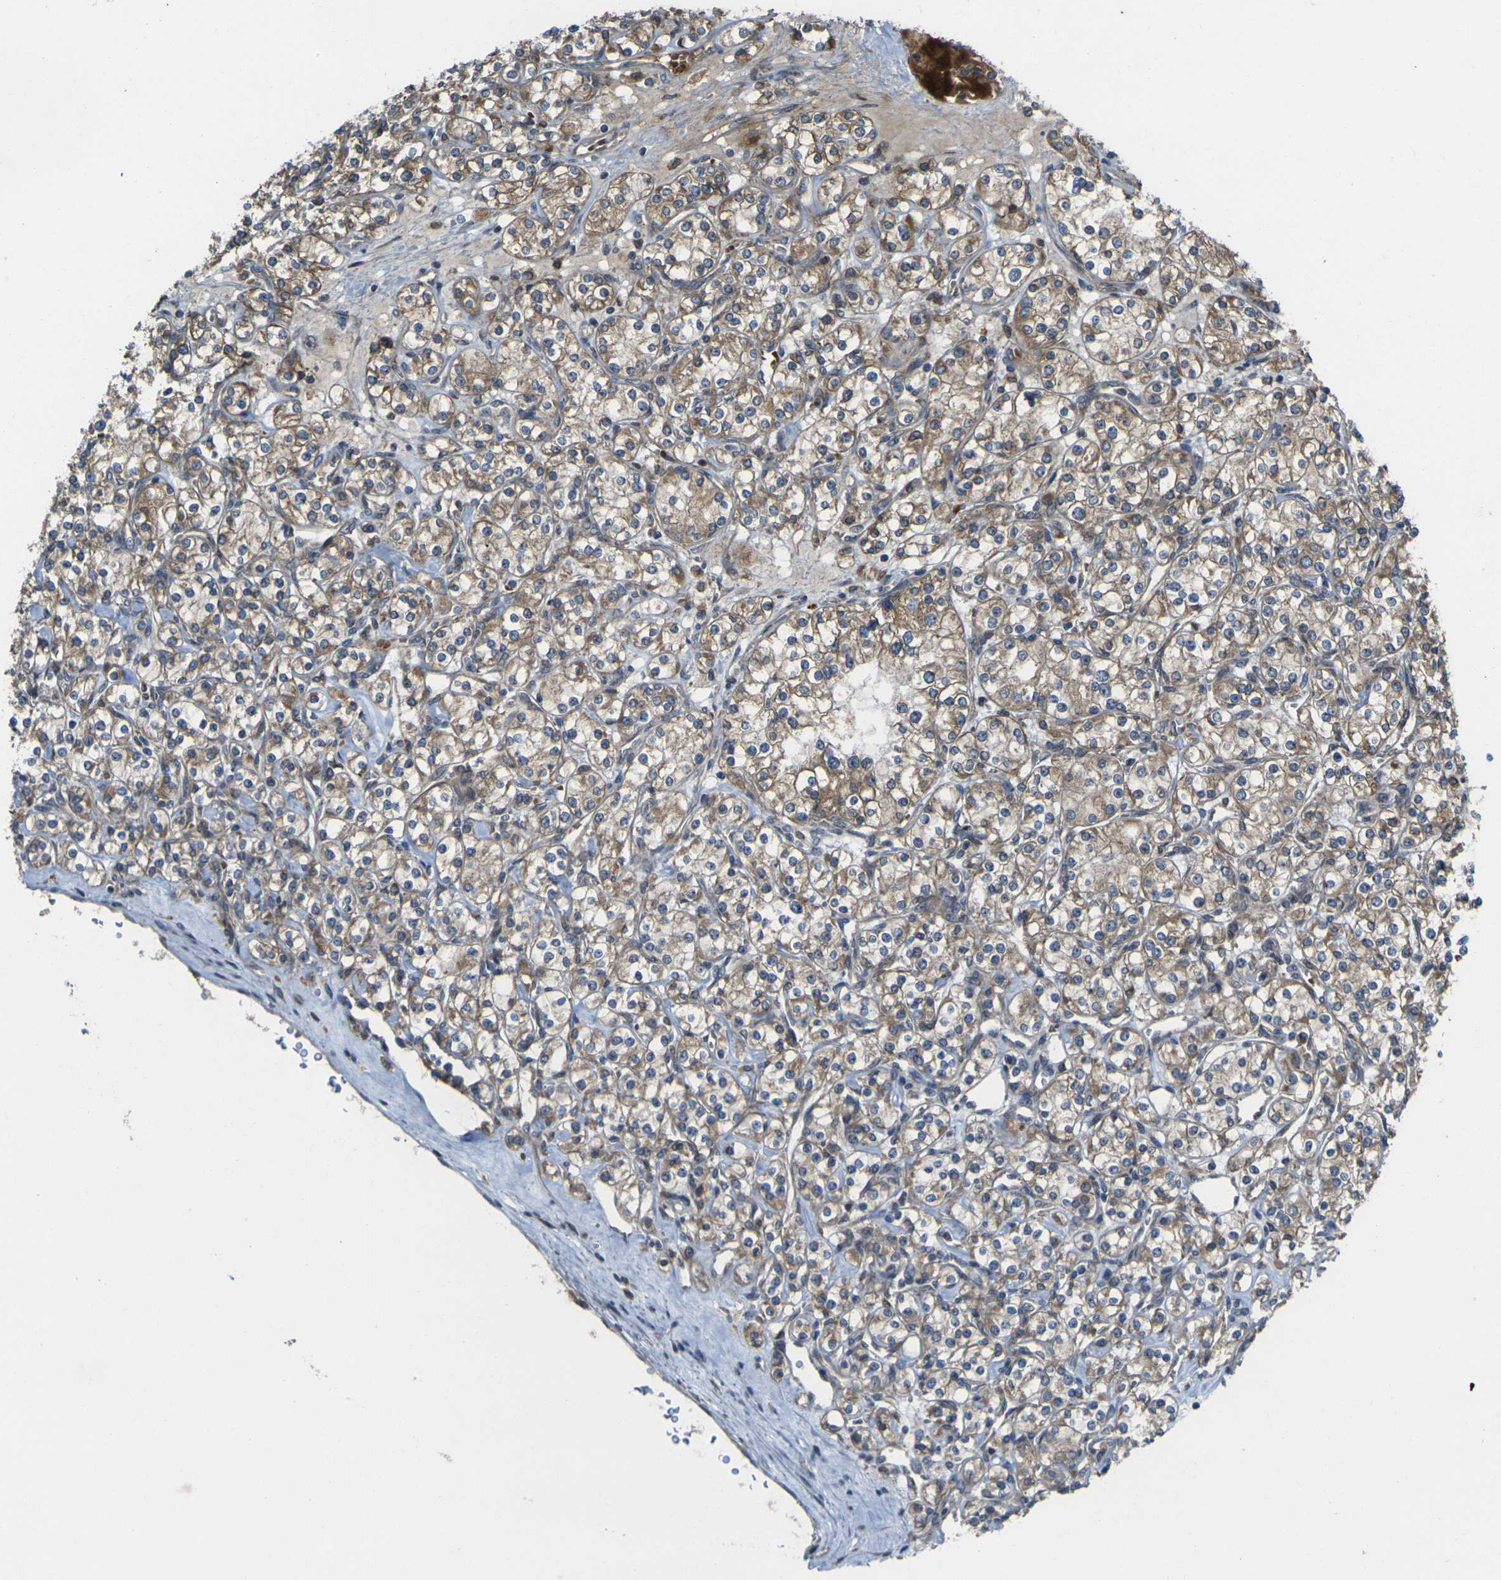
{"staining": {"intensity": "moderate", "quantity": ">75%", "location": "cytoplasmic/membranous"}, "tissue": "renal cancer", "cell_type": "Tumor cells", "image_type": "cancer", "snomed": [{"axis": "morphology", "description": "Adenocarcinoma, NOS"}, {"axis": "topography", "description": "Kidney"}], "caption": "The micrograph shows immunohistochemical staining of adenocarcinoma (renal). There is moderate cytoplasmic/membranous positivity is present in approximately >75% of tumor cells. (Brightfield microscopy of DAB IHC at high magnification).", "gene": "FZD1", "patient": {"sex": "male", "age": 77}}